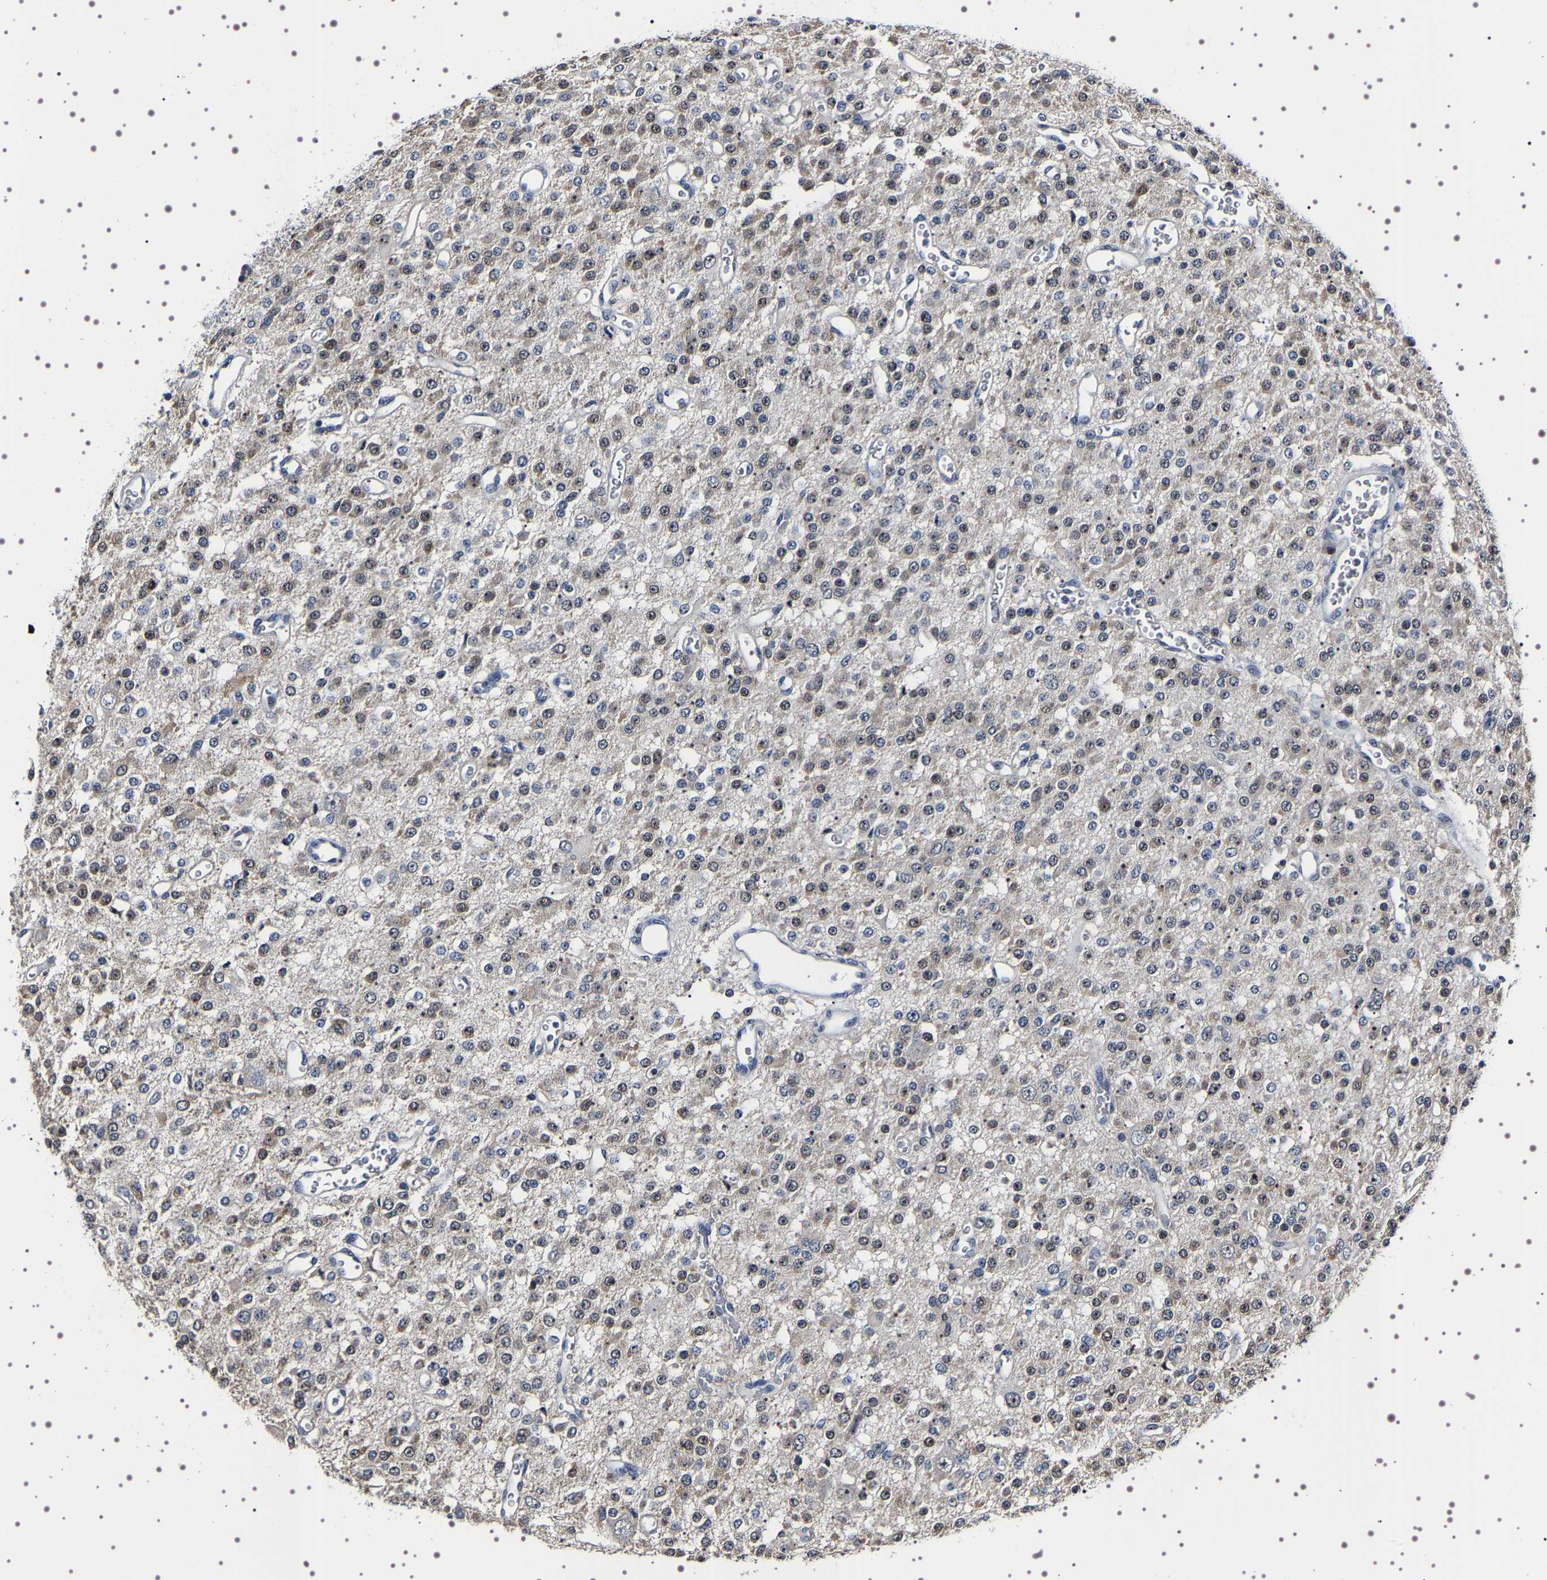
{"staining": {"intensity": "weak", "quantity": "<25%", "location": "cytoplasmic/membranous"}, "tissue": "glioma", "cell_type": "Tumor cells", "image_type": "cancer", "snomed": [{"axis": "morphology", "description": "Glioma, malignant, Low grade"}, {"axis": "topography", "description": "Brain"}], "caption": "Malignant low-grade glioma was stained to show a protein in brown. There is no significant positivity in tumor cells. Nuclei are stained in blue.", "gene": "GNL3", "patient": {"sex": "male", "age": 38}}